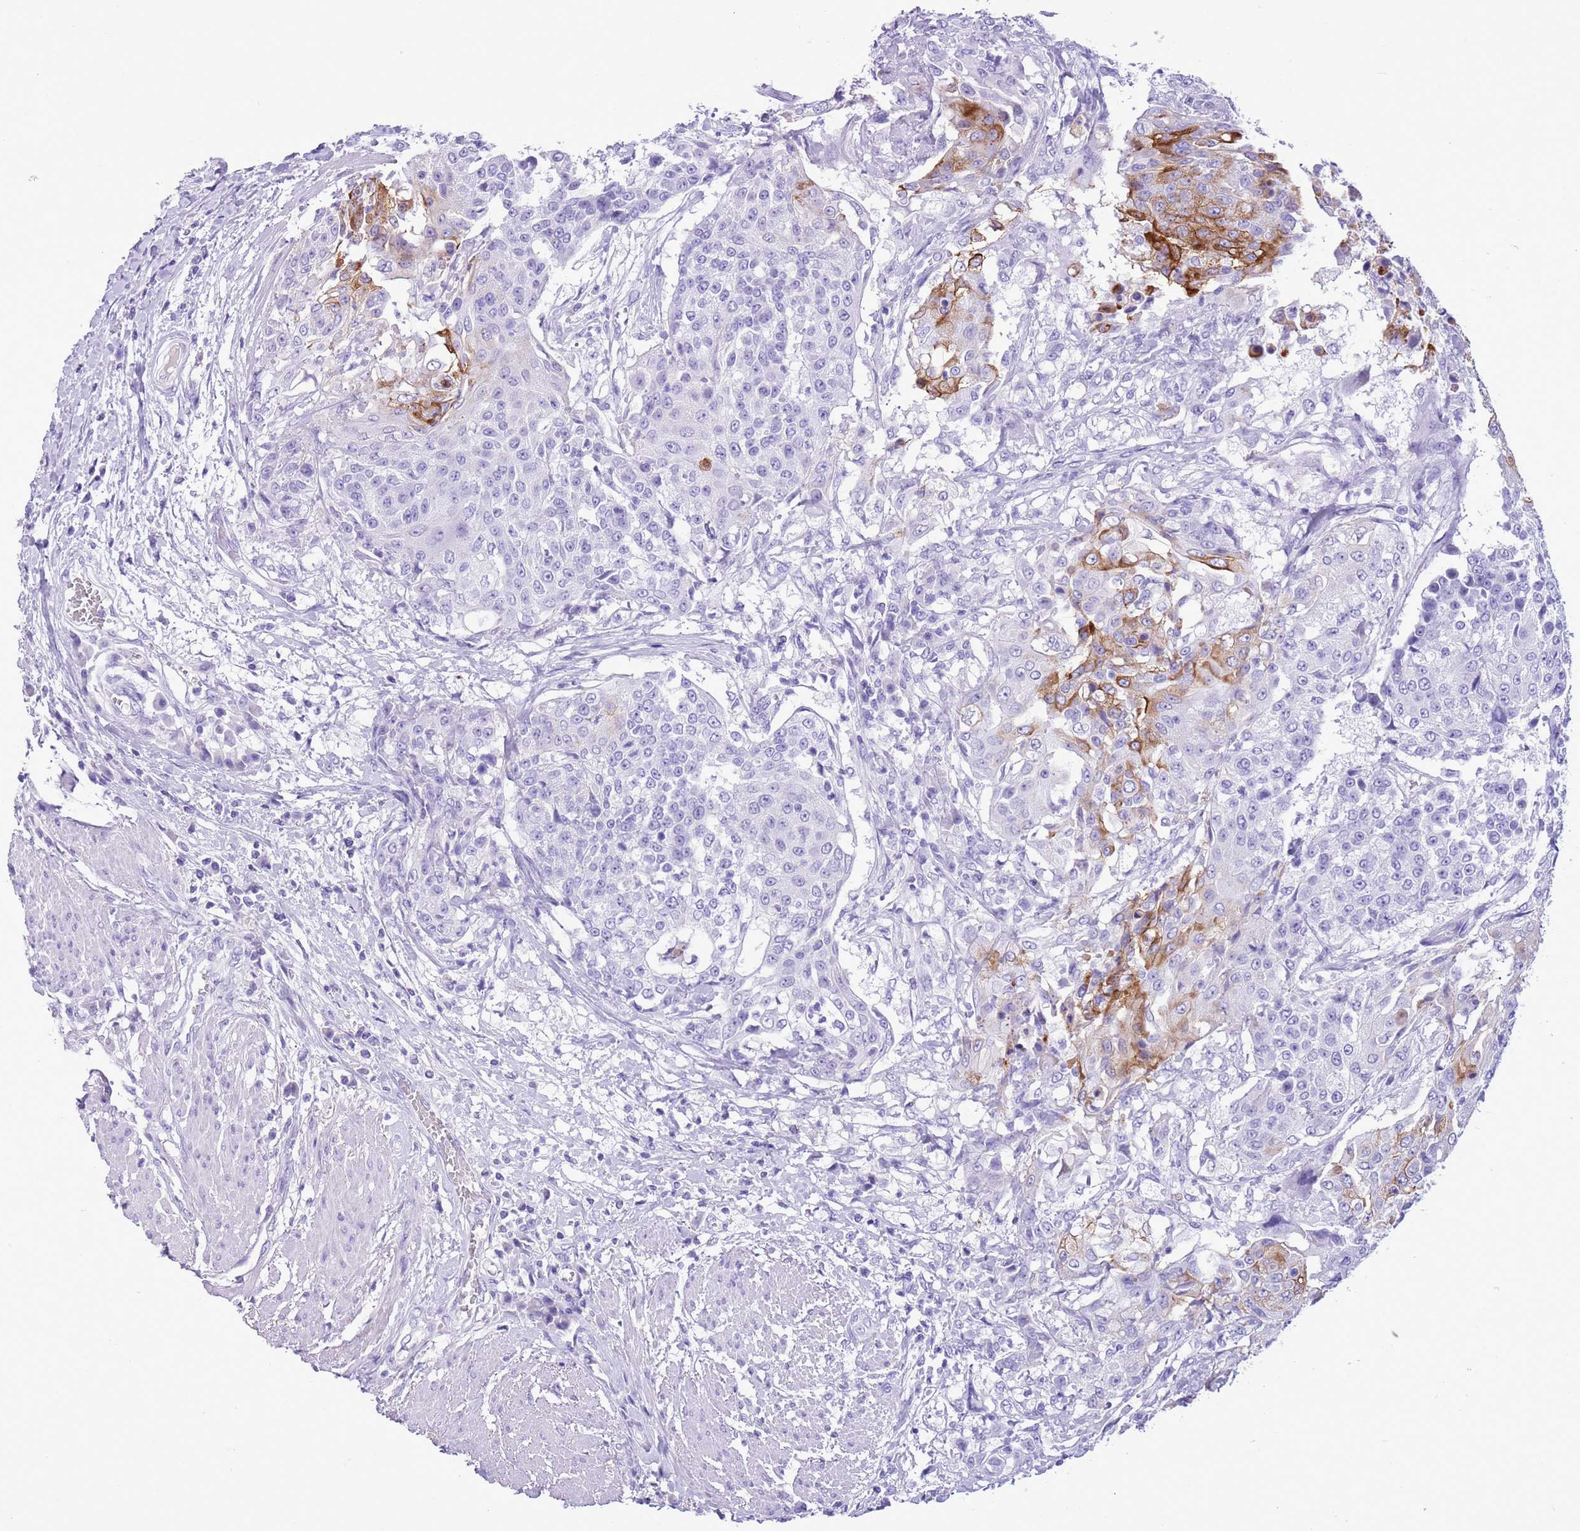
{"staining": {"intensity": "moderate", "quantity": "<25%", "location": "cytoplasmic/membranous"}, "tissue": "urothelial cancer", "cell_type": "Tumor cells", "image_type": "cancer", "snomed": [{"axis": "morphology", "description": "Urothelial carcinoma, High grade"}, {"axis": "topography", "description": "Urinary bladder"}], "caption": "A brown stain labels moderate cytoplasmic/membranous positivity of a protein in human urothelial cancer tumor cells.", "gene": "TBC1D10B", "patient": {"sex": "female", "age": 63}}